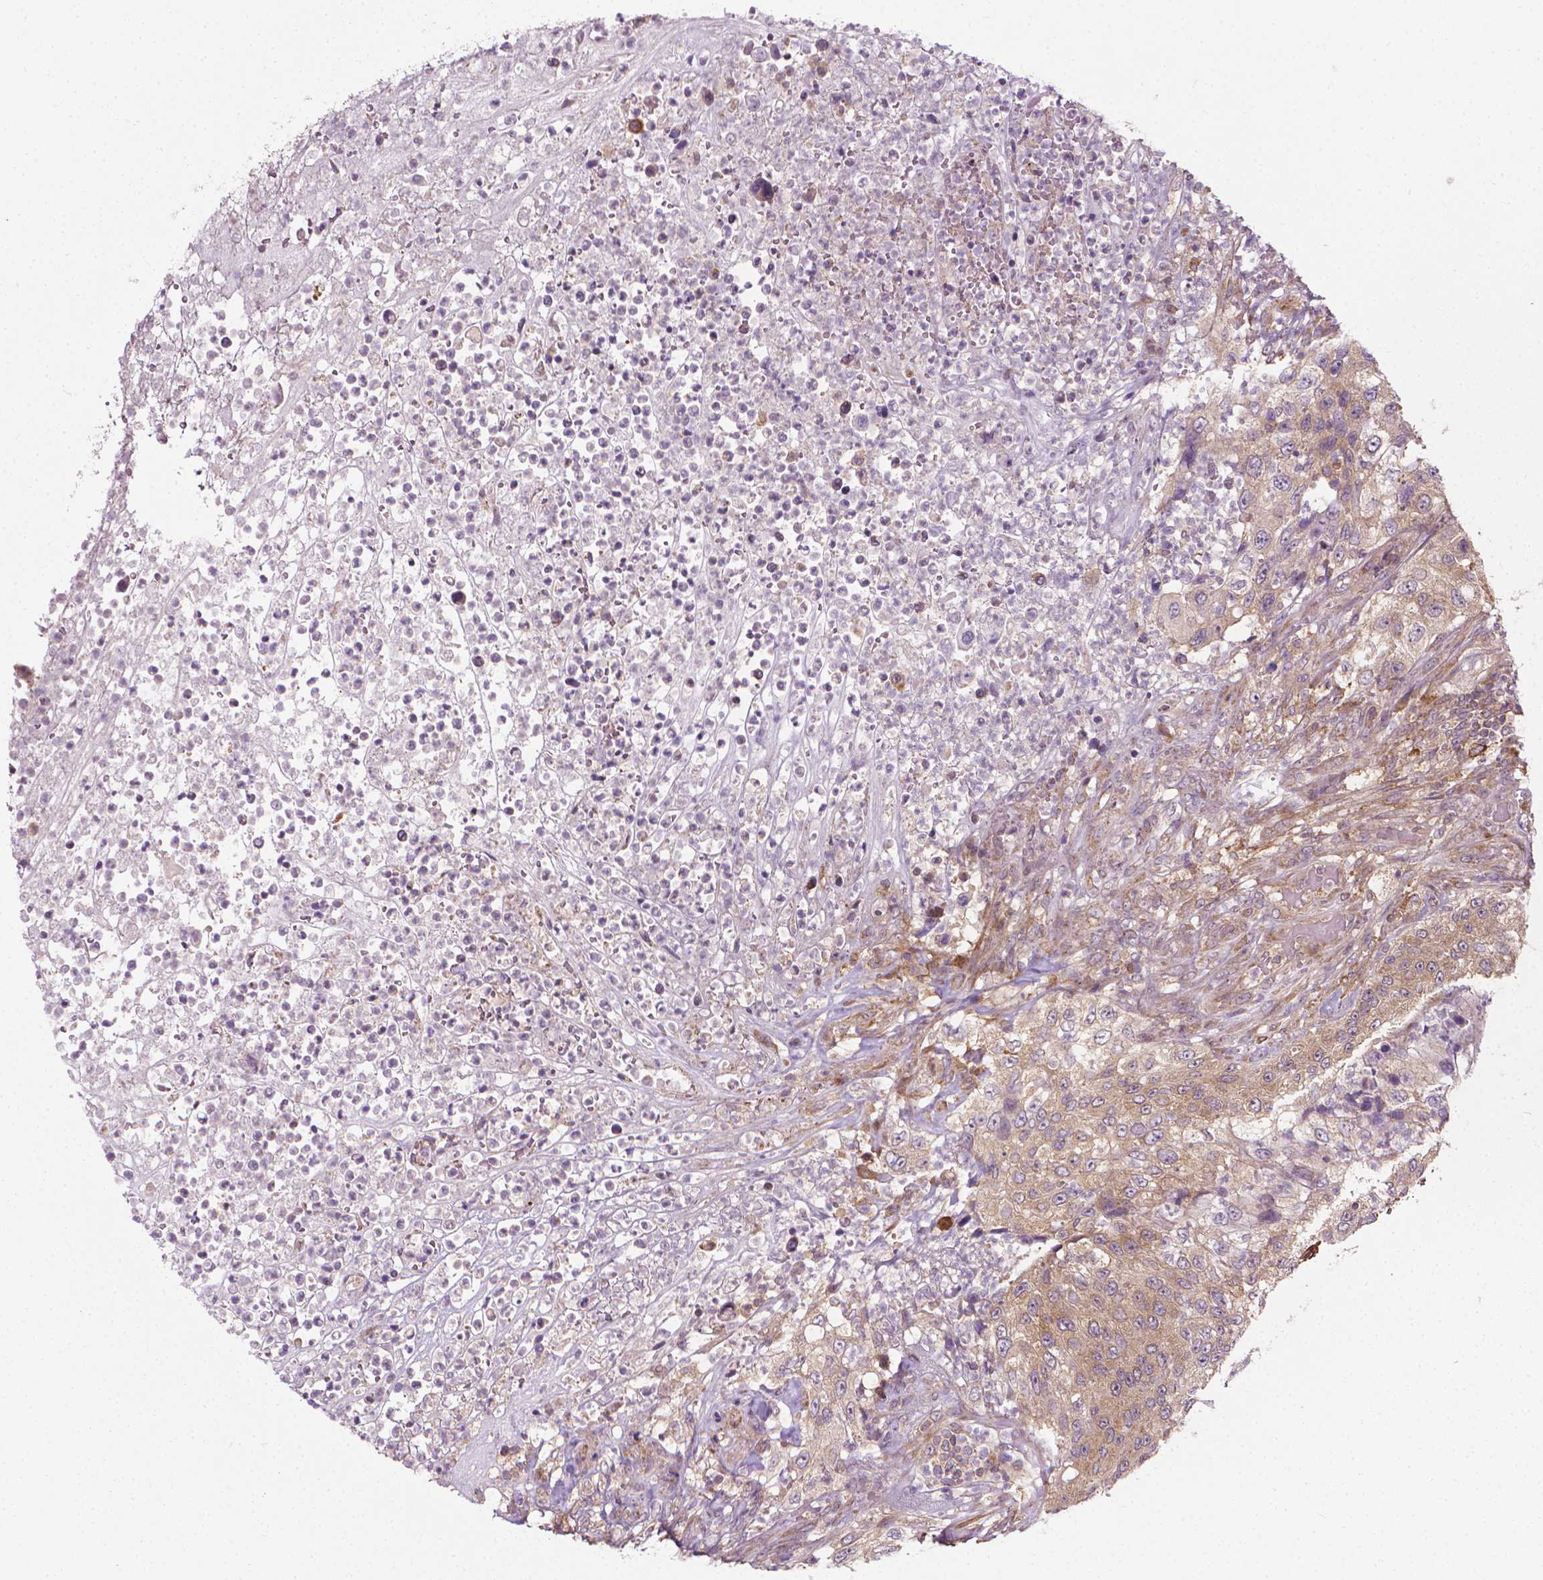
{"staining": {"intensity": "weak", "quantity": ">75%", "location": "cytoplasmic/membranous"}, "tissue": "urothelial cancer", "cell_type": "Tumor cells", "image_type": "cancer", "snomed": [{"axis": "morphology", "description": "Urothelial carcinoma, High grade"}, {"axis": "topography", "description": "Urinary bladder"}], "caption": "Urothelial cancer tissue shows weak cytoplasmic/membranous expression in about >75% of tumor cells (IHC, brightfield microscopy, high magnification).", "gene": "PRAG1", "patient": {"sex": "female", "age": 60}}